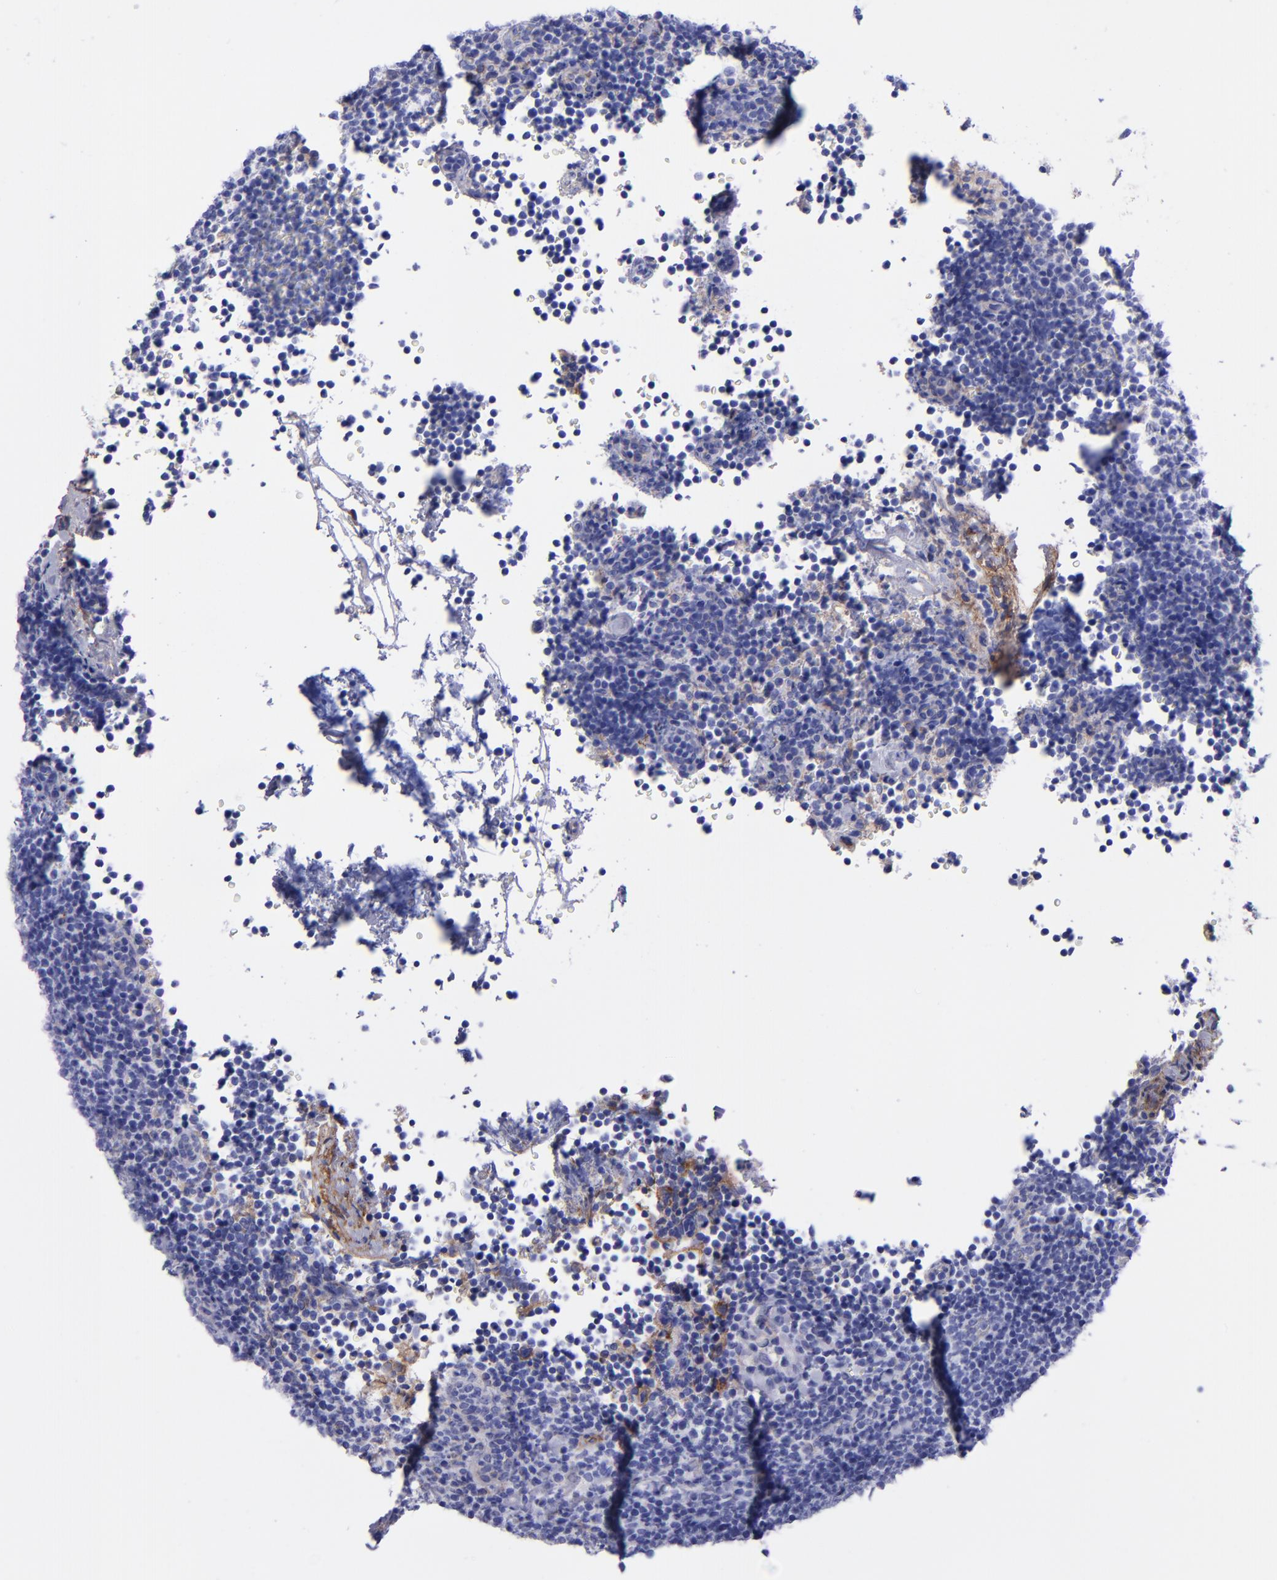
{"staining": {"intensity": "negative", "quantity": "none", "location": "none"}, "tissue": "lymphoma", "cell_type": "Tumor cells", "image_type": "cancer", "snomed": [{"axis": "morphology", "description": "Malignant lymphoma, non-Hodgkin's type, High grade"}, {"axis": "topography", "description": "Lymph node"}], "caption": "Immunohistochemical staining of human malignant lymphoma, non-Hodgkin's type (high-grade) exhibits no significant staining in tumor cells.", "gene": "ITGAV", "patient": {"sex": "female", "age": 58}}